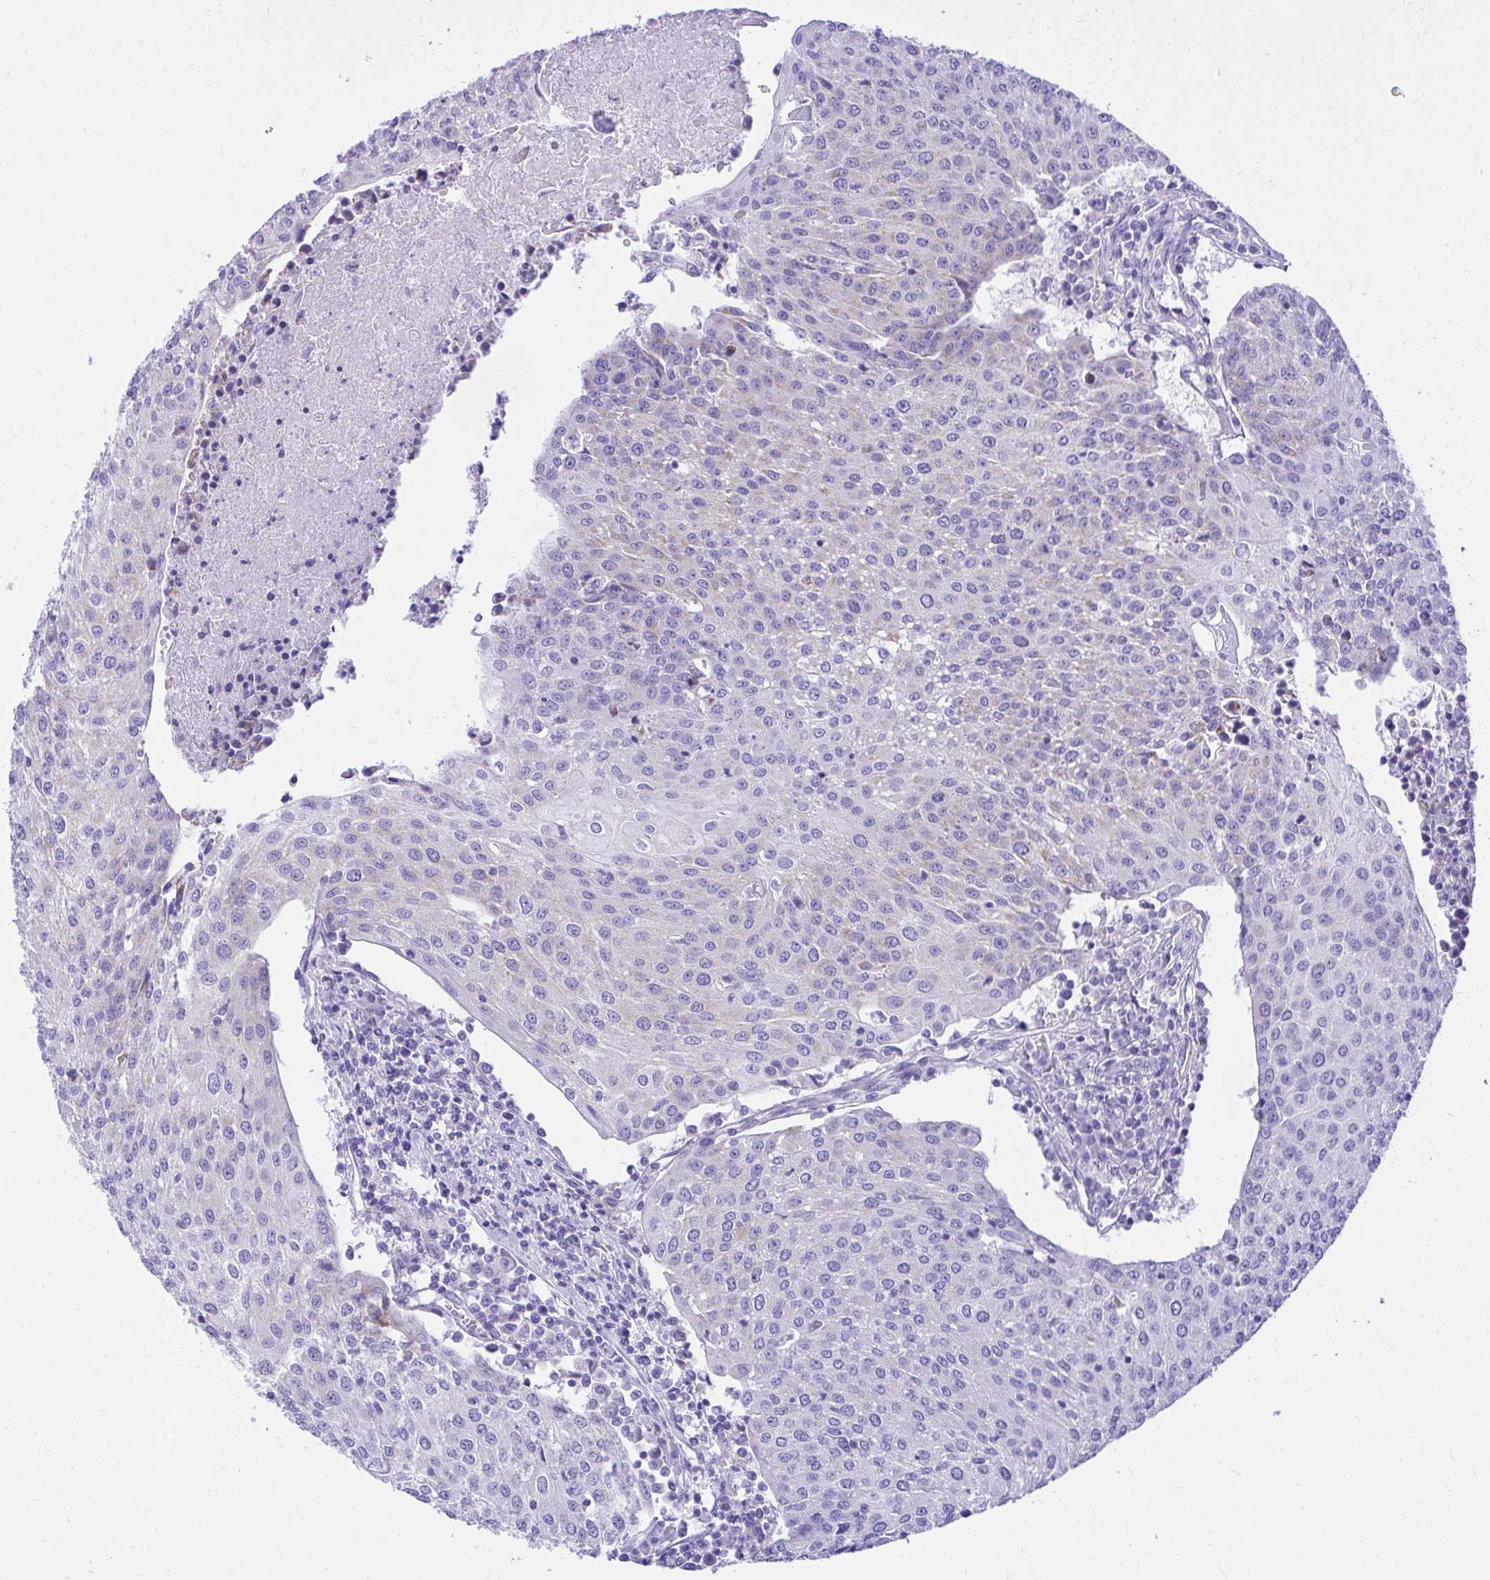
{"staining": {"intensity": "negative", "quantity": "none", "location": "none"}, "tissue": "urothelial cancer", "cell_type": "Tumor cells", "image_type": "cancer", "snomed": [{"axis": "morphology", "description": "Urothelial carcinoma, High grade"}, {"axis": "topography", "description": "Urinary bladder"}], "caption": "An immunohistochemistry (IHC) histopathology image of urothelial cancer is shown. There is no staining in tumor cells of urothelial cancer. (DAB IHC, high magnification).", "gene": "PELI3", "patient": {"sex": "female", "age": 85}}